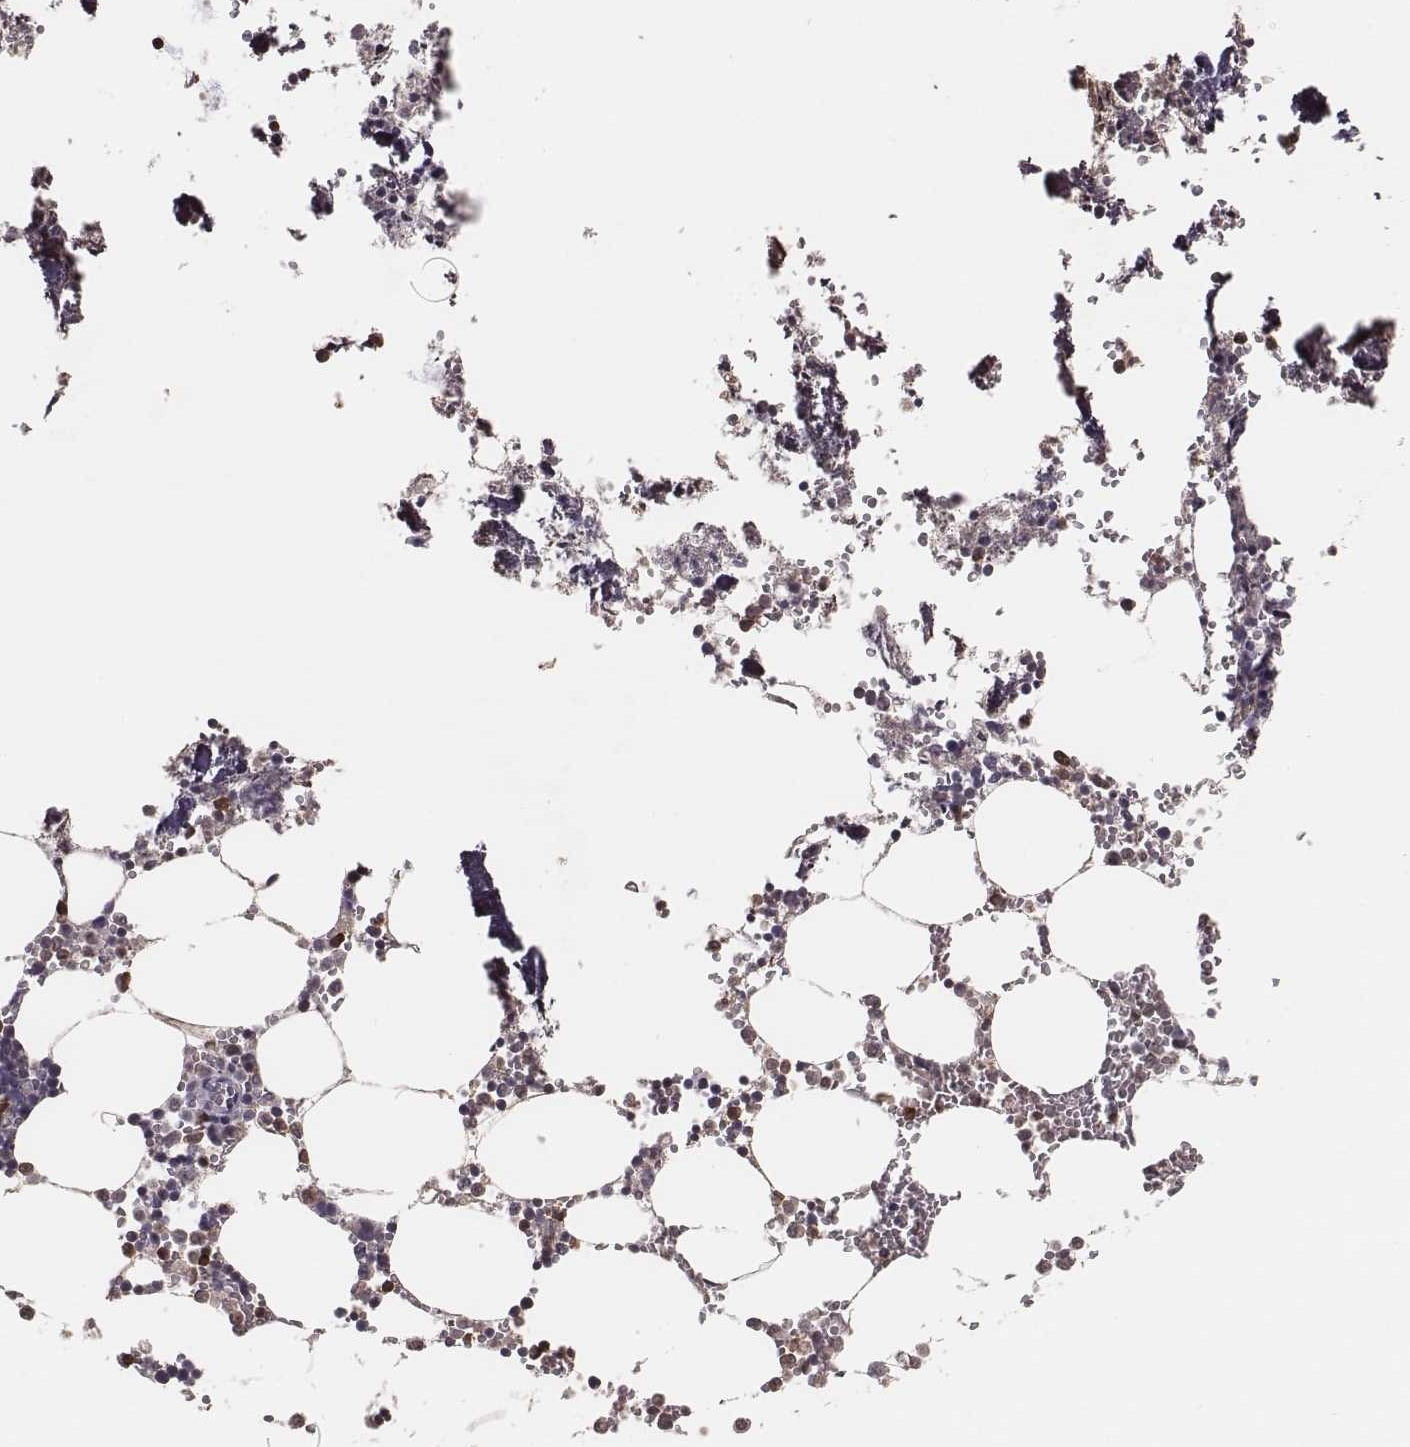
{"staining": {"intensity": "strong", "quantity": "25%-75%", "location": "cytoplasmic/membranous"}, "tissue": "bone marrow", "cell_type": "Hematopoietic cells", "image_type": "normal", "snomed": [{"axis": "morphology", "description": "Normal tissue, NOS"}, {"axis": "topography", "description": "Bone marrow"}], "caption": "The histopathology image demonstrates staining of normal bone marrow, revealing strong cytoplasmic/membranous protein staining (brown color) within hematopoietic cells. (brown staining indicates protein expression, while blue staining denotes nuclei).", "gene": "PILRA", "patient": {"sex": "male", "age": 54}}